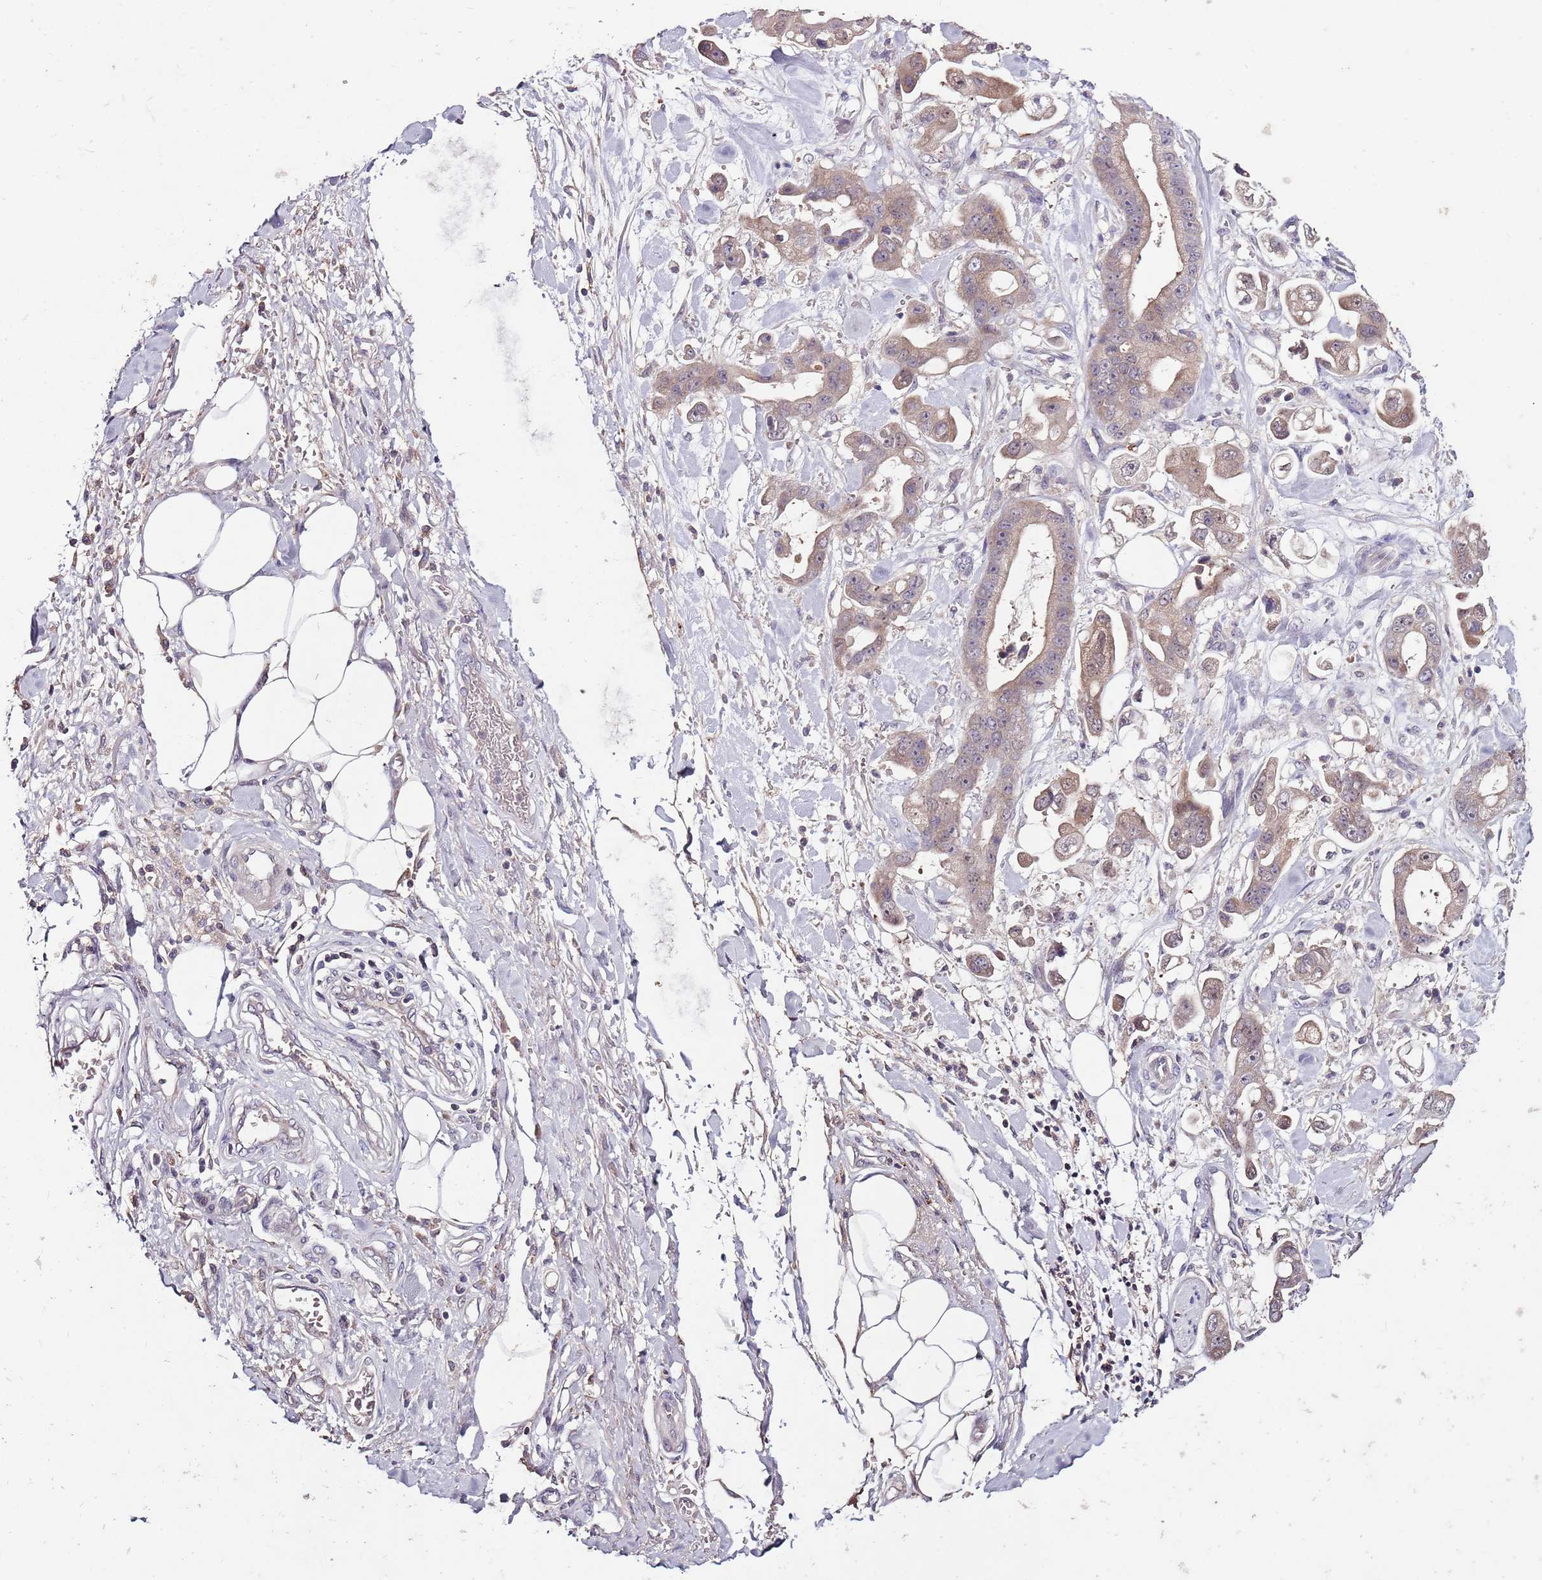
{"staining": {"intensity": "weak", "quantity": ">75%", "location": "cytoplasmic/membranous"}, "tissue": "stomach cancer", "cell_type": "Tumor cells", "image_type": "cancer", "snomed": [{"axis": "morphology", "description": "Adenocarcinoma, NOS"}, {"axis": "topography", "description": "Stomach"}], "caption": "Human stomach adenocarcinoma stained with a protein marker shows weak staining in tumor cells.", "gene": "NRDE2", "patient": {"sex": "male", "age": 62}}